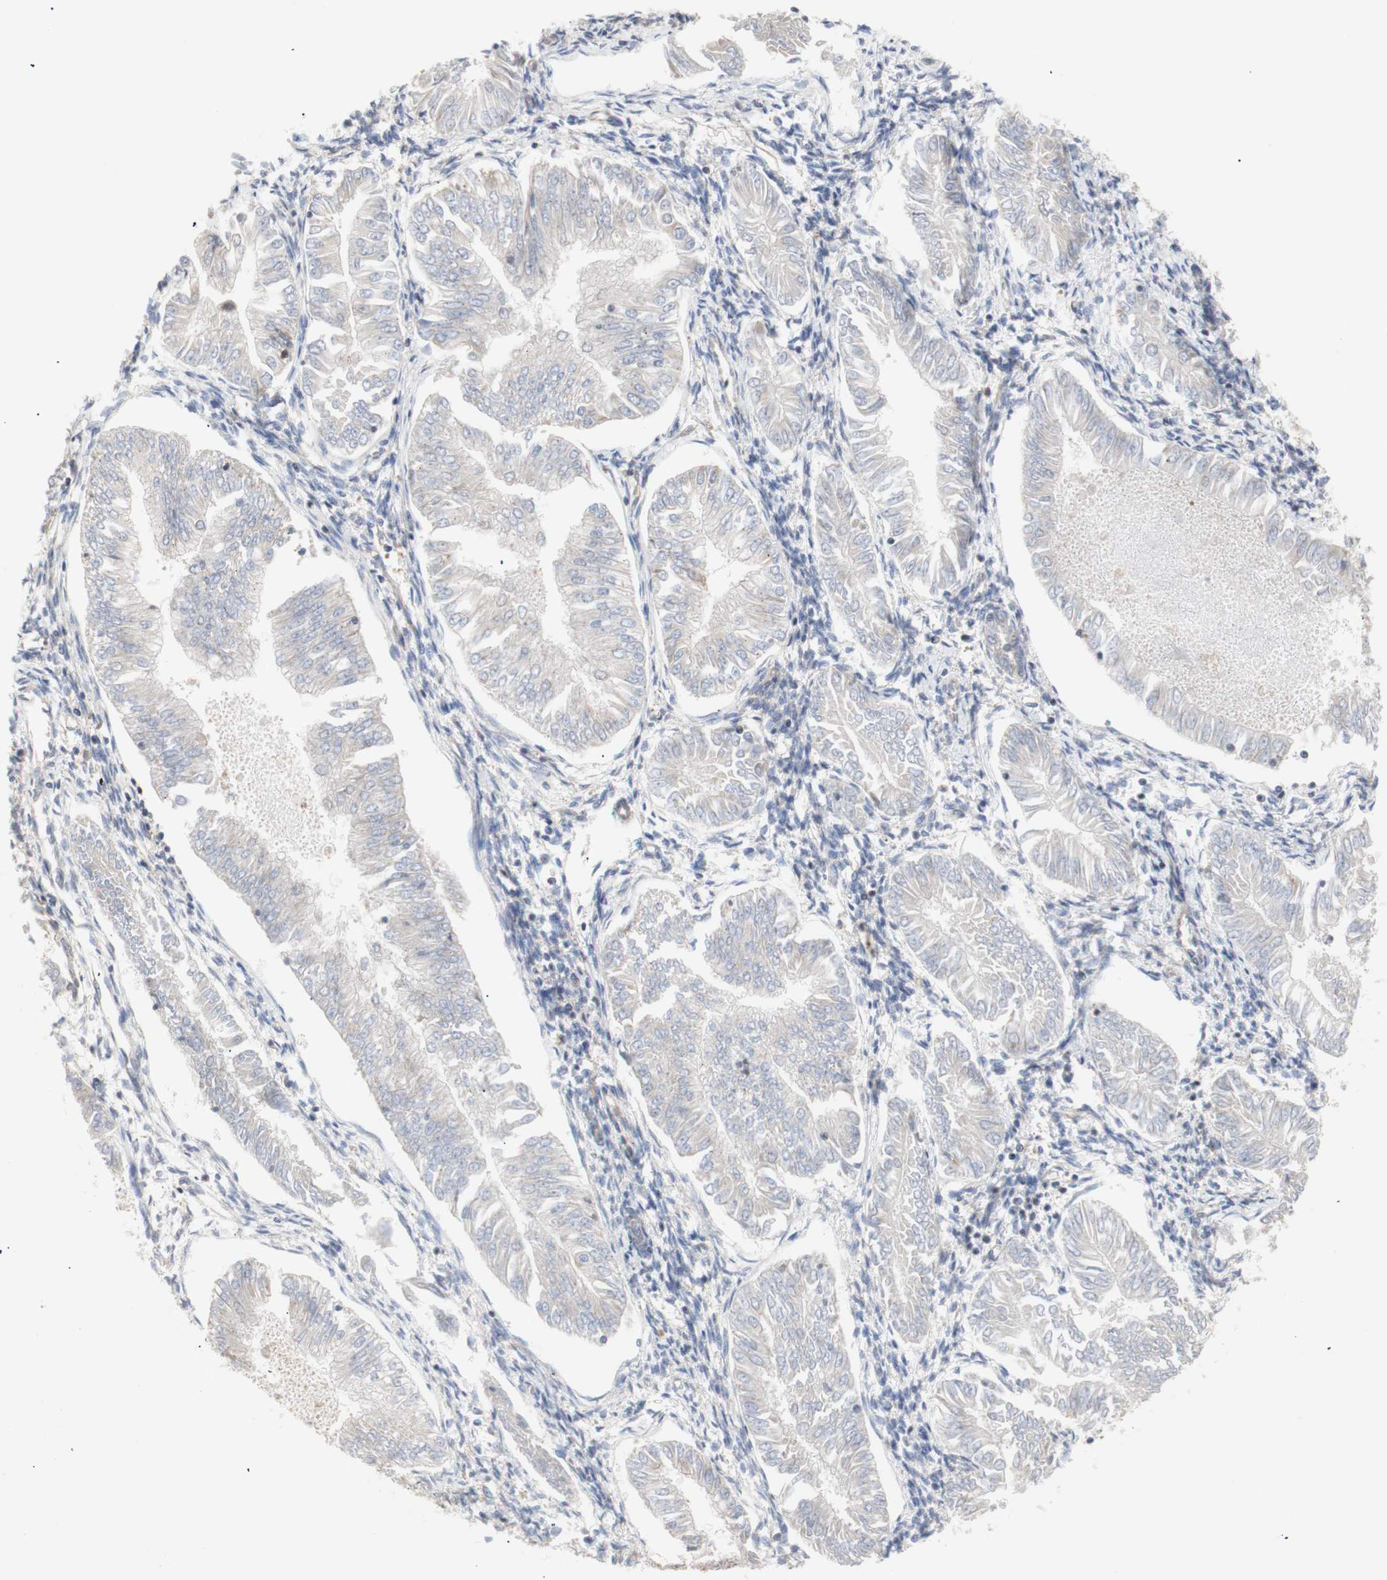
{"staining": {"intensity": "negative", "quantity": "none", "location": "none"}, "tissue": "endometrial cancer", "cell_type": "Tumor cells", "image_type": "cancer", "snomed": [{"axis": "morphology", "description": "Adenocarcinoma, NOS"}, {"axis": "topography", "description": "Endometrium"}], "caption": "Tumor cells show no significant positivity in endometrial cancer (adenocarcinoma).", "gene": "IKBKG", "patient": {"sex": "female", "age": 53}}